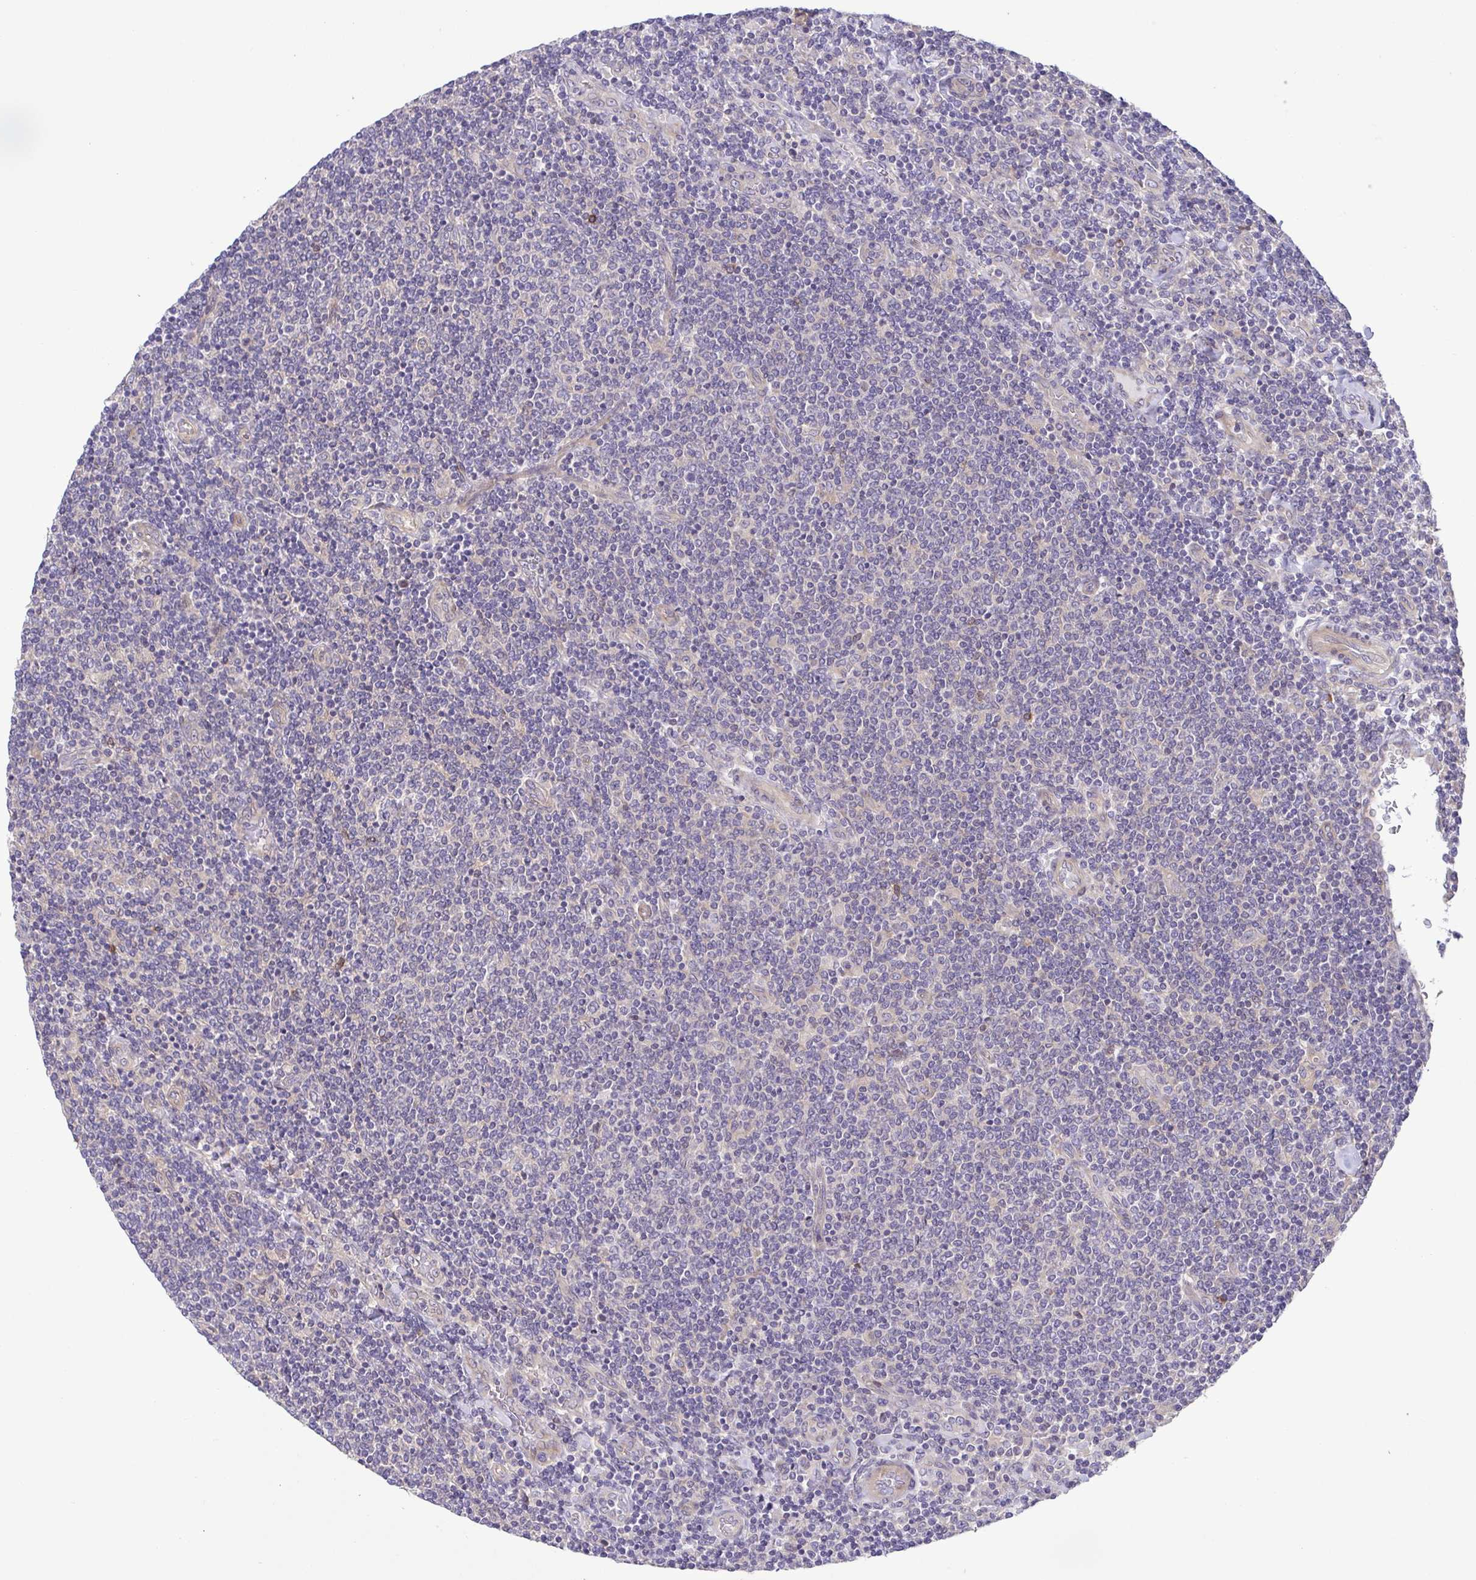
{"staining": {"intensity": "negative", "quantity": "none", "location": "none"}, "tissue": "lymphoma", "cell_type": "Tumor cells", "image_type": "cancer", "snomed": [{"axis": "morphology", "description": "Malignant lymphoma, non-Hodgkin's type, Low grade"}, {"axis": "topography", "description": "Lymph node"}], "caption": "IHC image of lymphoma stained for a protein (brown), which exhibits no expression in tumor cells.", "gene": "LMF2", "patient": {"sex": "male", "age": 52}}